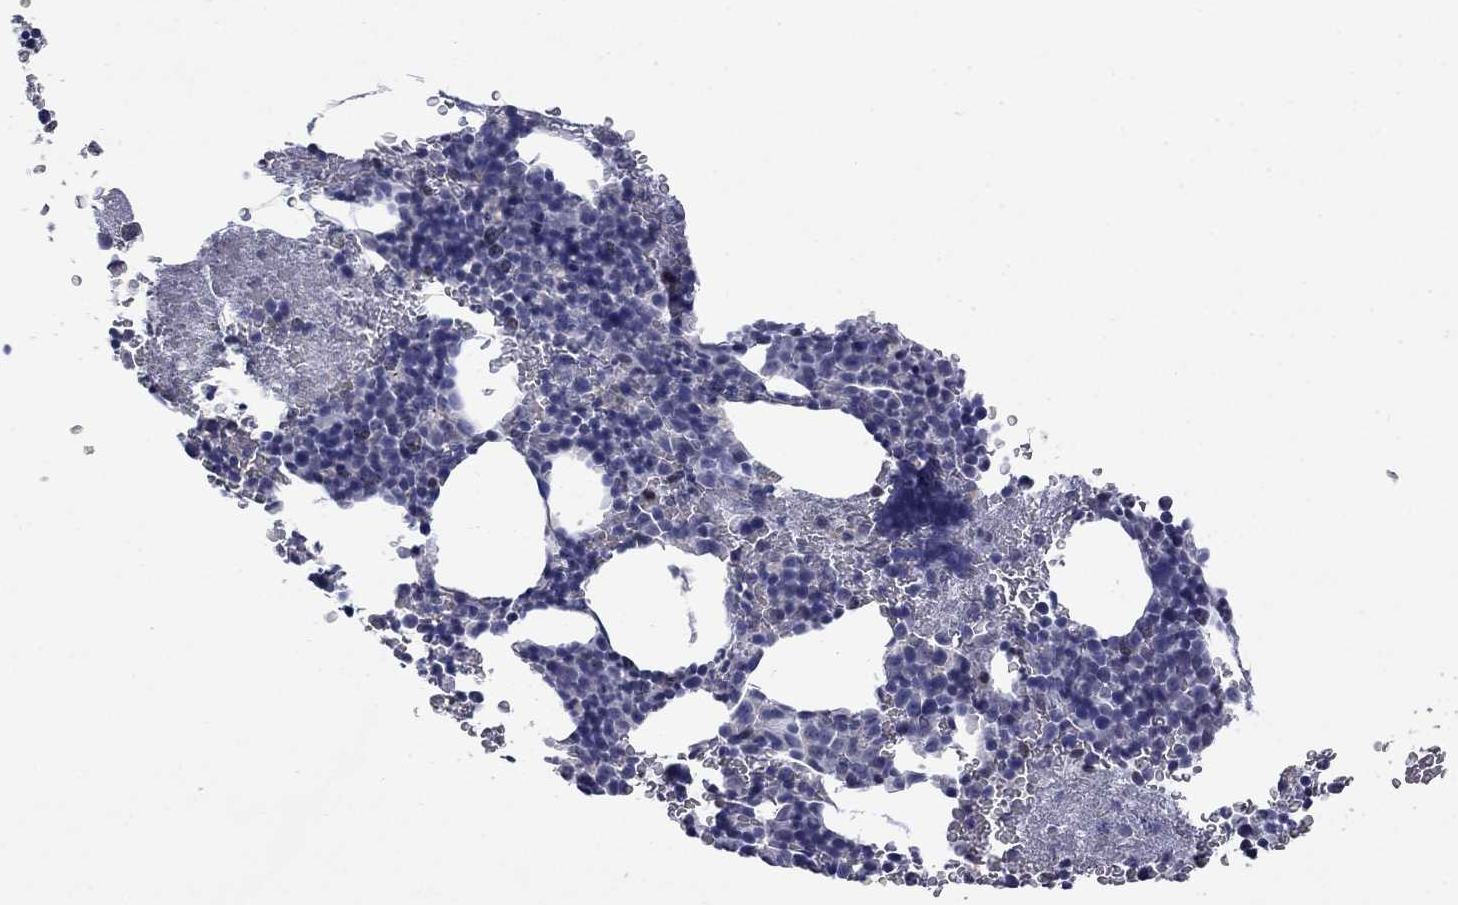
{"staining": {"intensity": "negative", "quantity": "none", "location": "none"}, "tissue": "bone marrow", "cell_type": "Hematopoietic cells", "image_type": "normal", "snomed": [{"axis": "morphology", "description": "Normal tissue, NOS"}, {"axis": "topography", "description": "Bone marrow"}], "caption": "Immunohistochemistry micrograph of benign bone marrow: bone marrow stained with DAB demonstrates no significant protein expression in hematopoietic cells. Nuclei are stained in blue.", "gene": "SLC51A", "patient": {"sex": "male", "age": 50}}